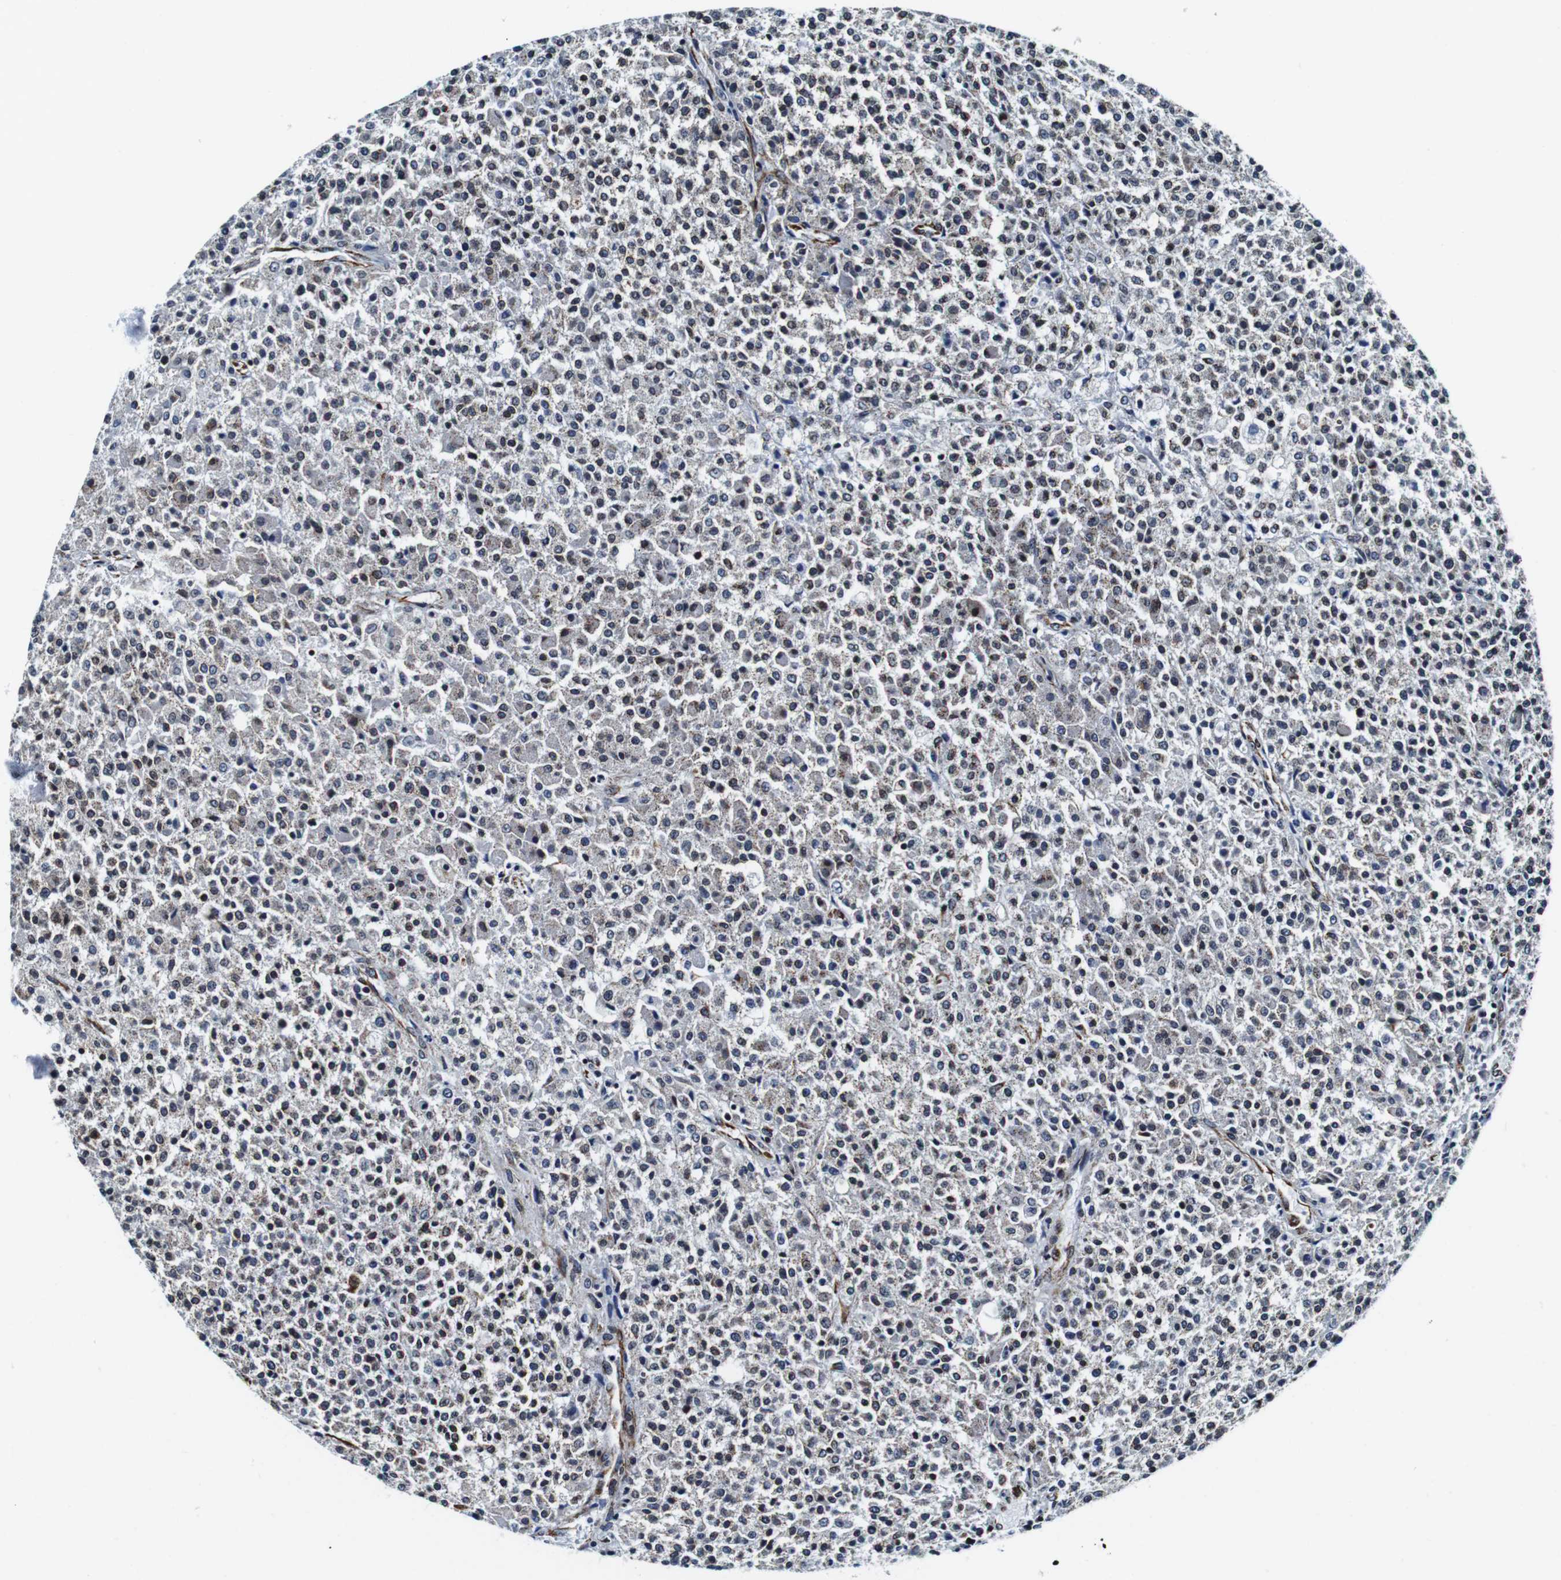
{"staining": {"intensity": "weak", "quantity": "<25%", "location": "nuclear"}, "tissue": "testis cancer", "cell_type": "Tumor cells", "image_type": "cancer", "snomed": [{"axis": "morphology", "description": "Seminoma, NOS"}, {"axis": "topography", "description": "Testis"}], "caption": "Immunohistochemical staining of seminoma (testis) demonstrates no significant expression in tumor cells.", "gene": "FAR2", "patient": {"sex": "male", "age": 59}}